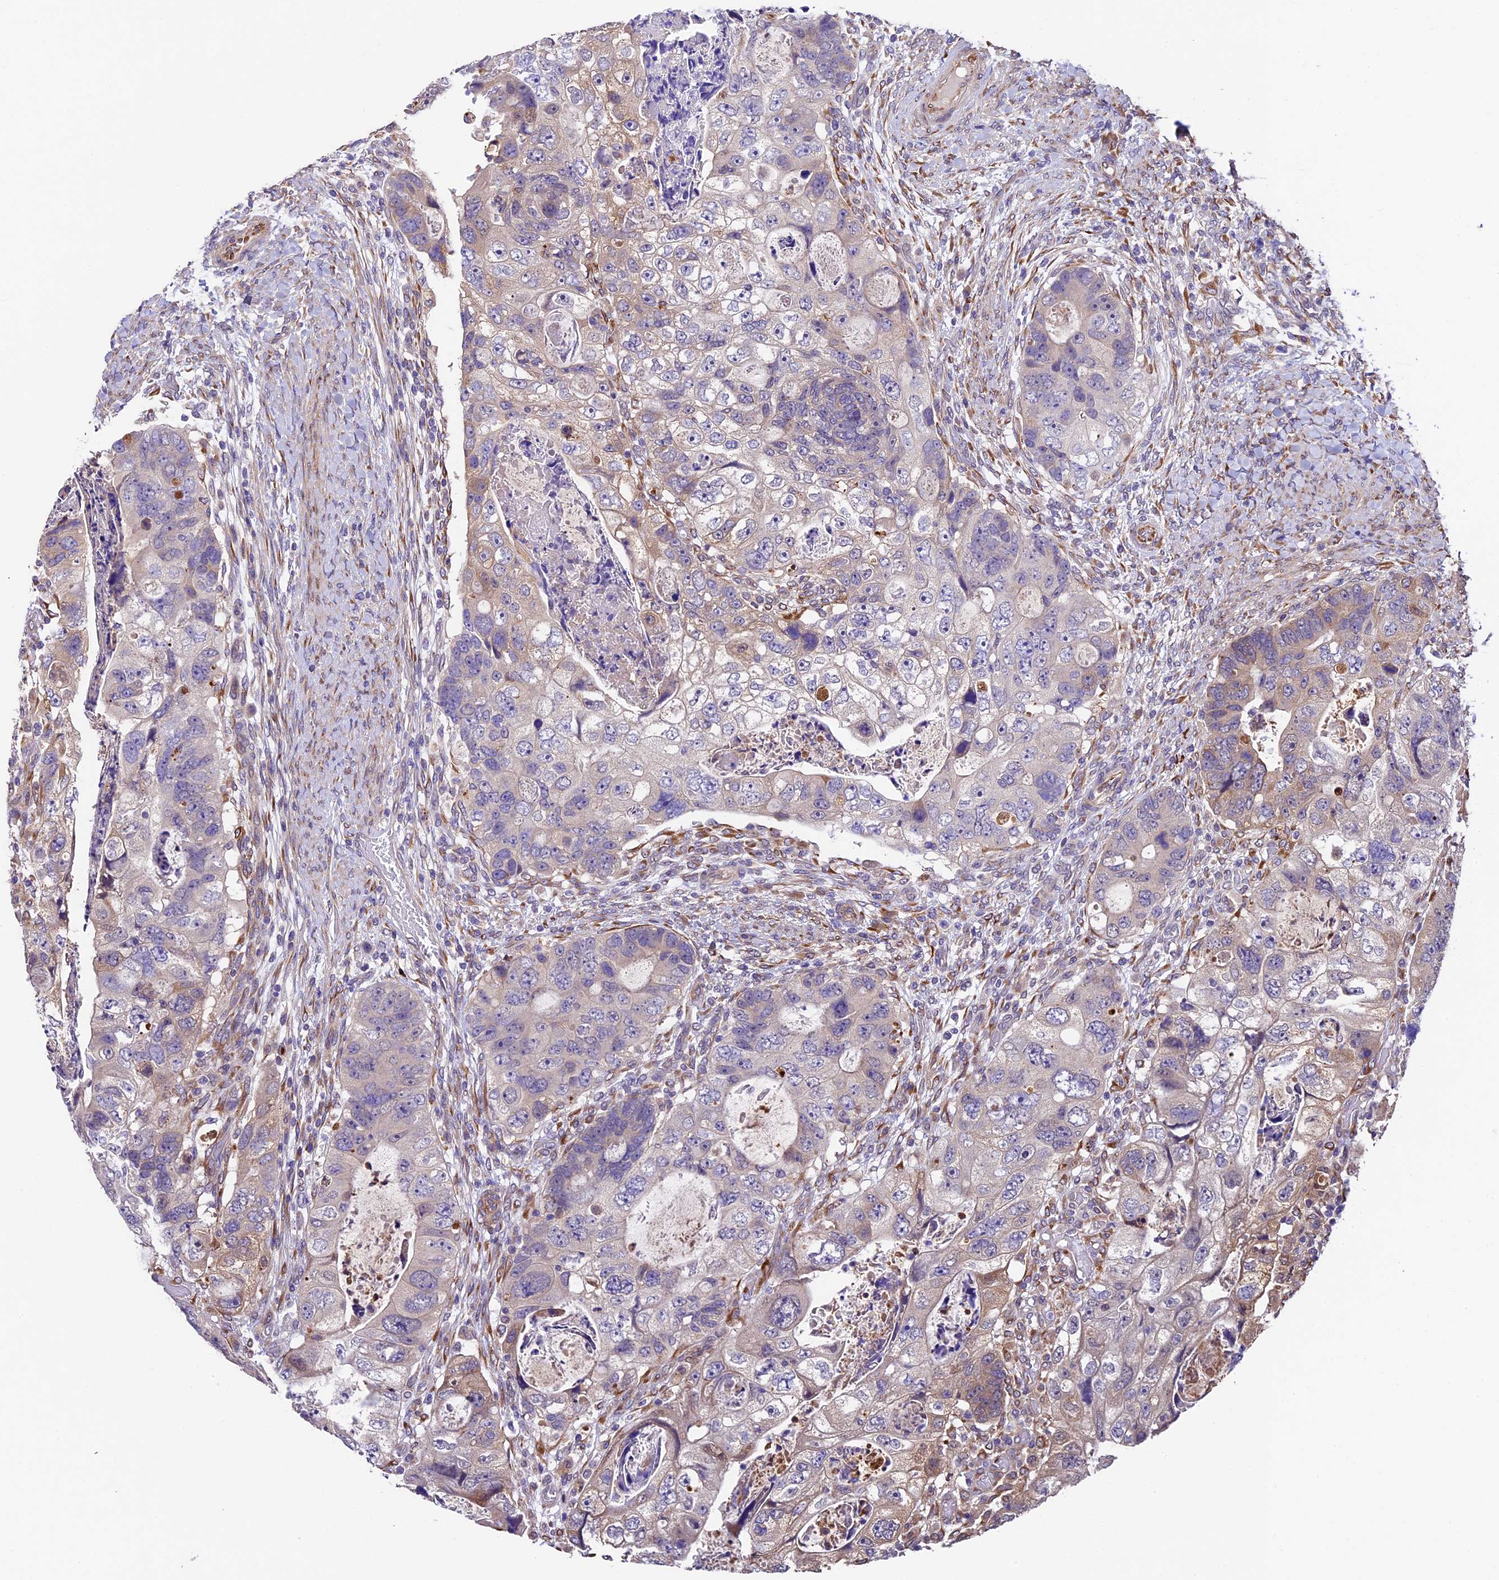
{"staining": {"intensity": "negative", "quantity": "none", "location": "none"}, "tissue": "colorectal cancer", "cell_type": "Tumor cells", "image_type": "cancer", "snomed": [{"axis": "morphology", "description": "Adenocarcinoma, NOS"}, {"axis": "topography", "description": "Rectum"}], "caption": "A high-resolution histopathology image shows IHC staining of colorectal adenocarcinoma, which displays no significant staining in tumor cells.", "gene": "LSM7", "patient": {"sex": "male", "age": 59}}